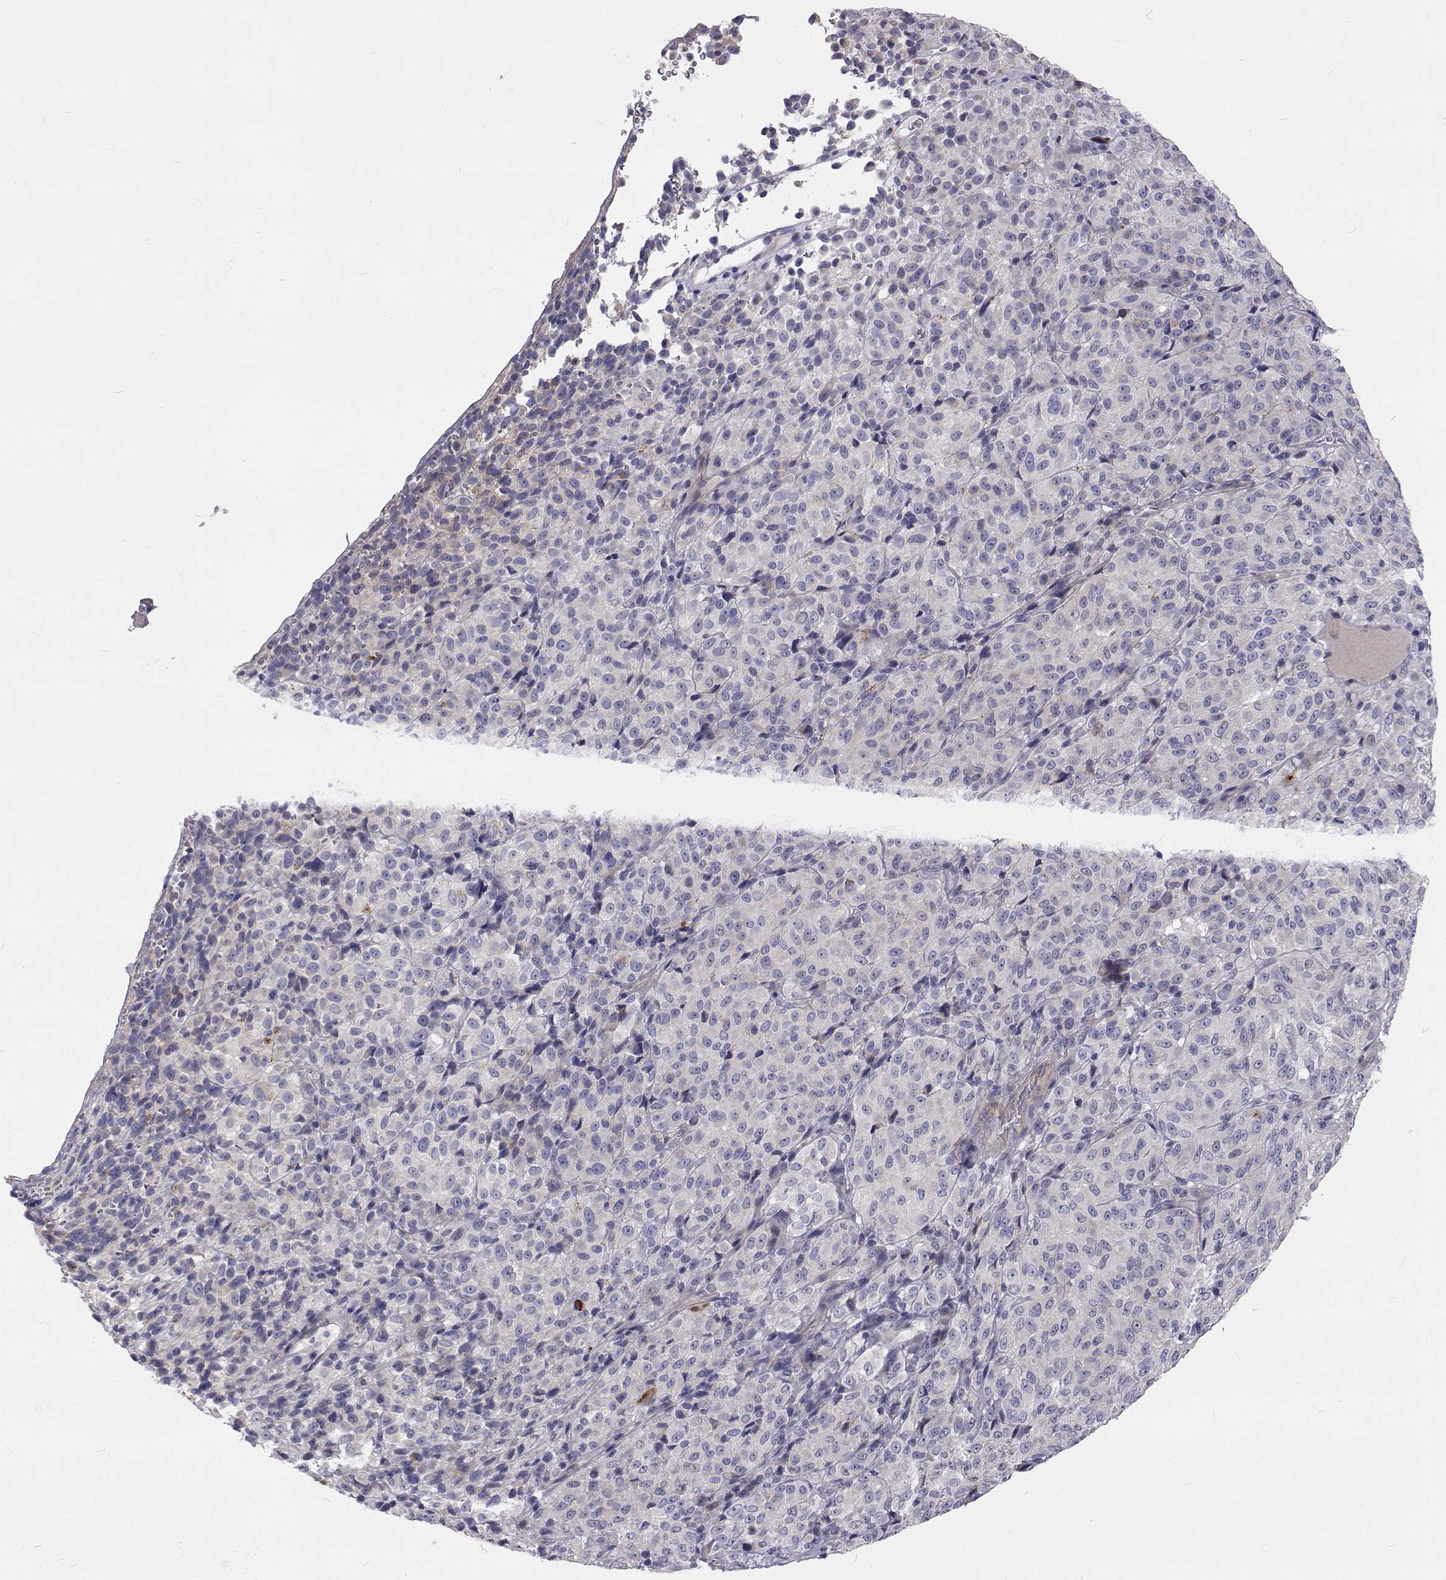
{"staining": {"intensity": "negative", "quantity": "none", "location": "none"}, "tissue": "melanoma", "cell_type": "Tumor cells", "image_type": "cancer", "snomed": [{"axis": "morphology", "description": "Malignant melanoma, Metastatic site"}, {"axis": "topography", "description": "Brain"}], "caption": "A micrograph of human malignant melanoma (metastatic site) is negative for staining in tumor cells. (Immunohistochemistry, brightfield microscopy, high magnification).", "gene": "NPR3", "patient": {"sex": "female", "age": 56}}